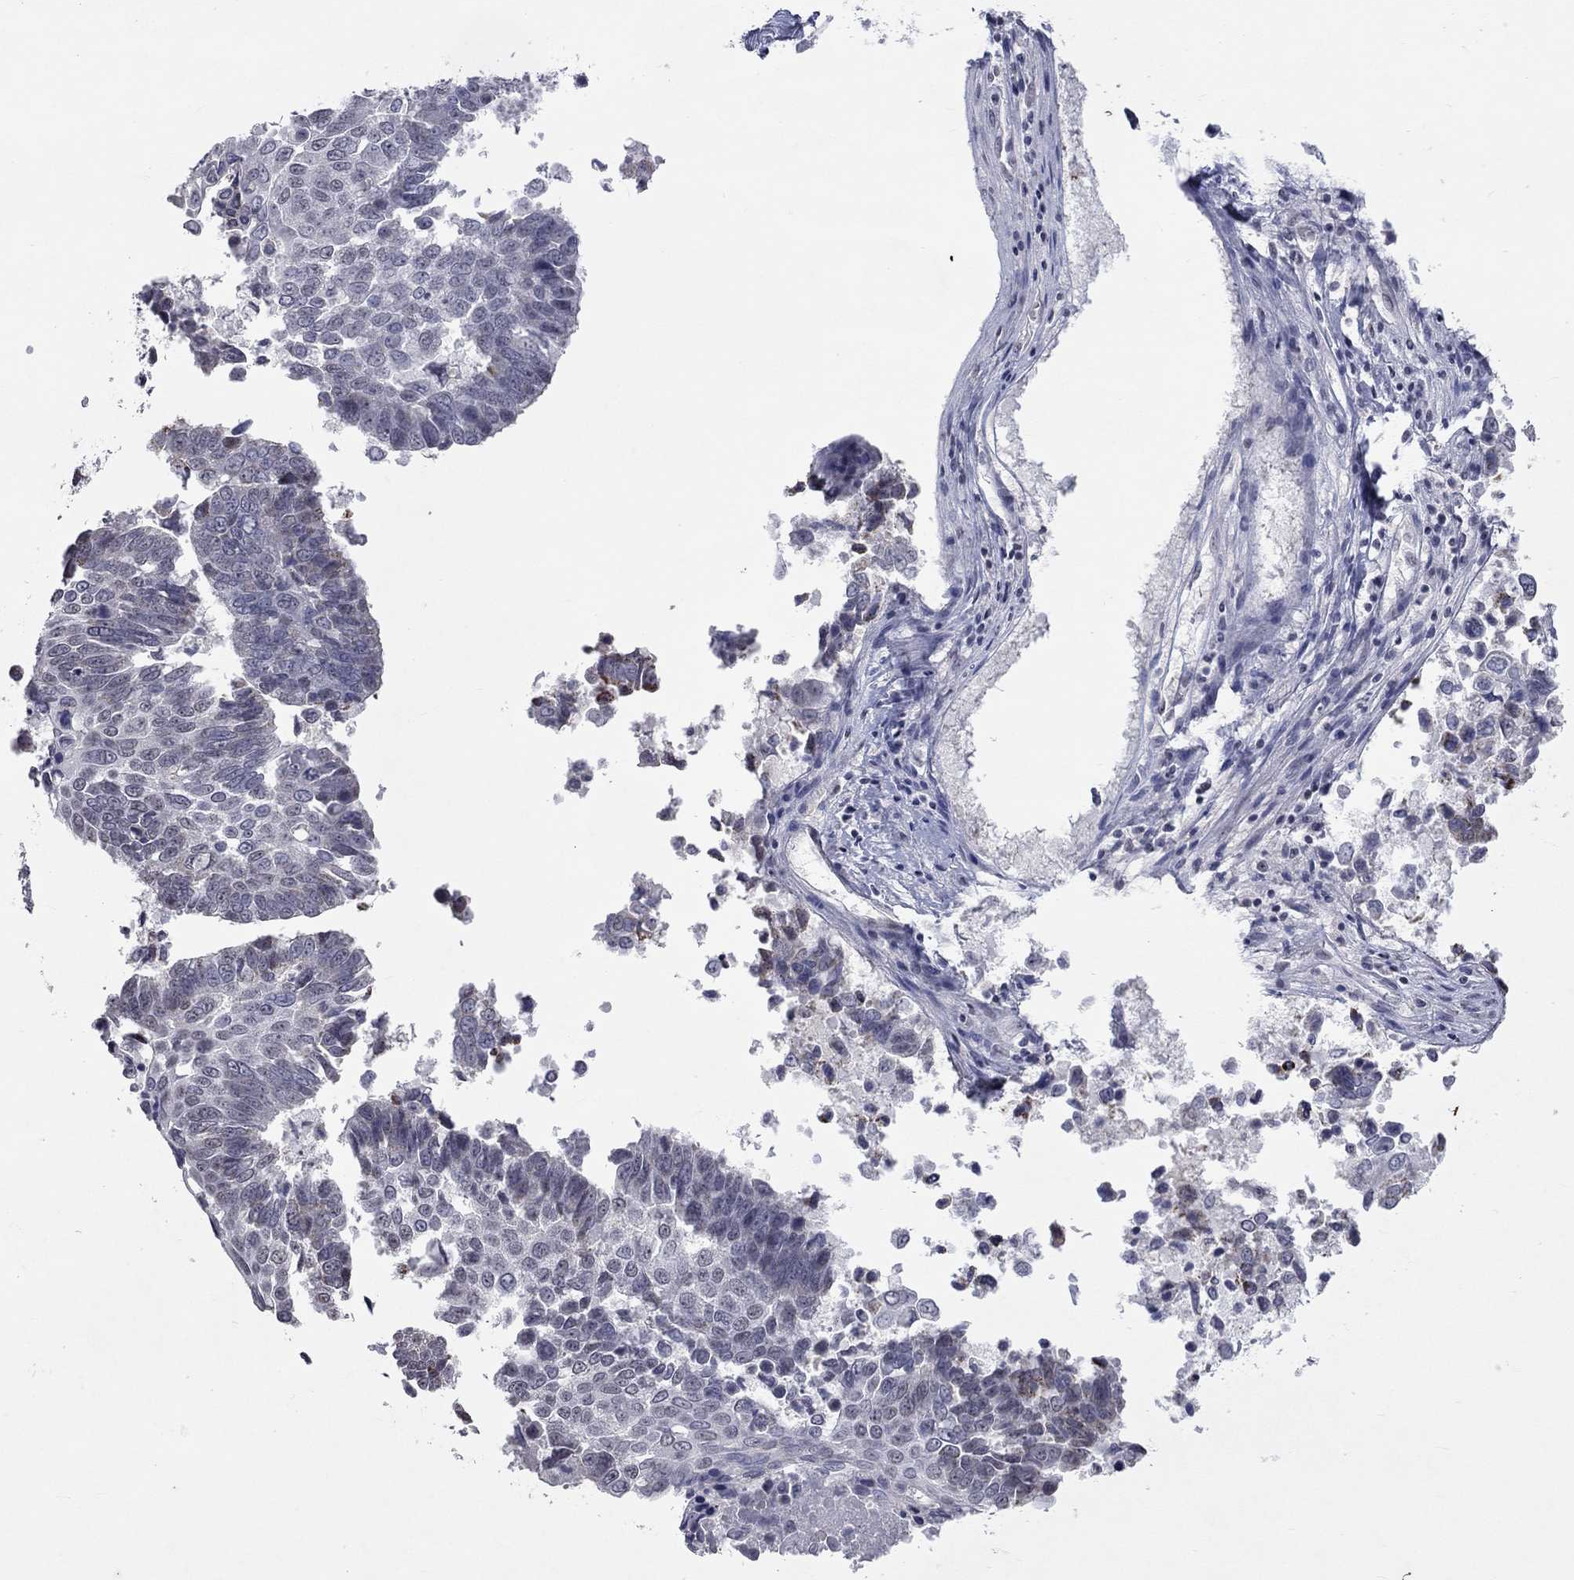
{"staining": {"intensity": "negative", "quantity": "none", "location": "none"}, "tissue": "lung cancer", "cell_type": "Tumor cells", "image_type": "cancer", "snomed": [{"axis": "morphology", "description": "Squamous cell carcinoma, NOS"}, {"axis": "topography", "description": "Lung"}], "caption": "Tumor cells show no significant protein staining in lung squamous cell carcinoma.", "gene": "TMEM143", "patient": {"sex": "male", "age": 73}}